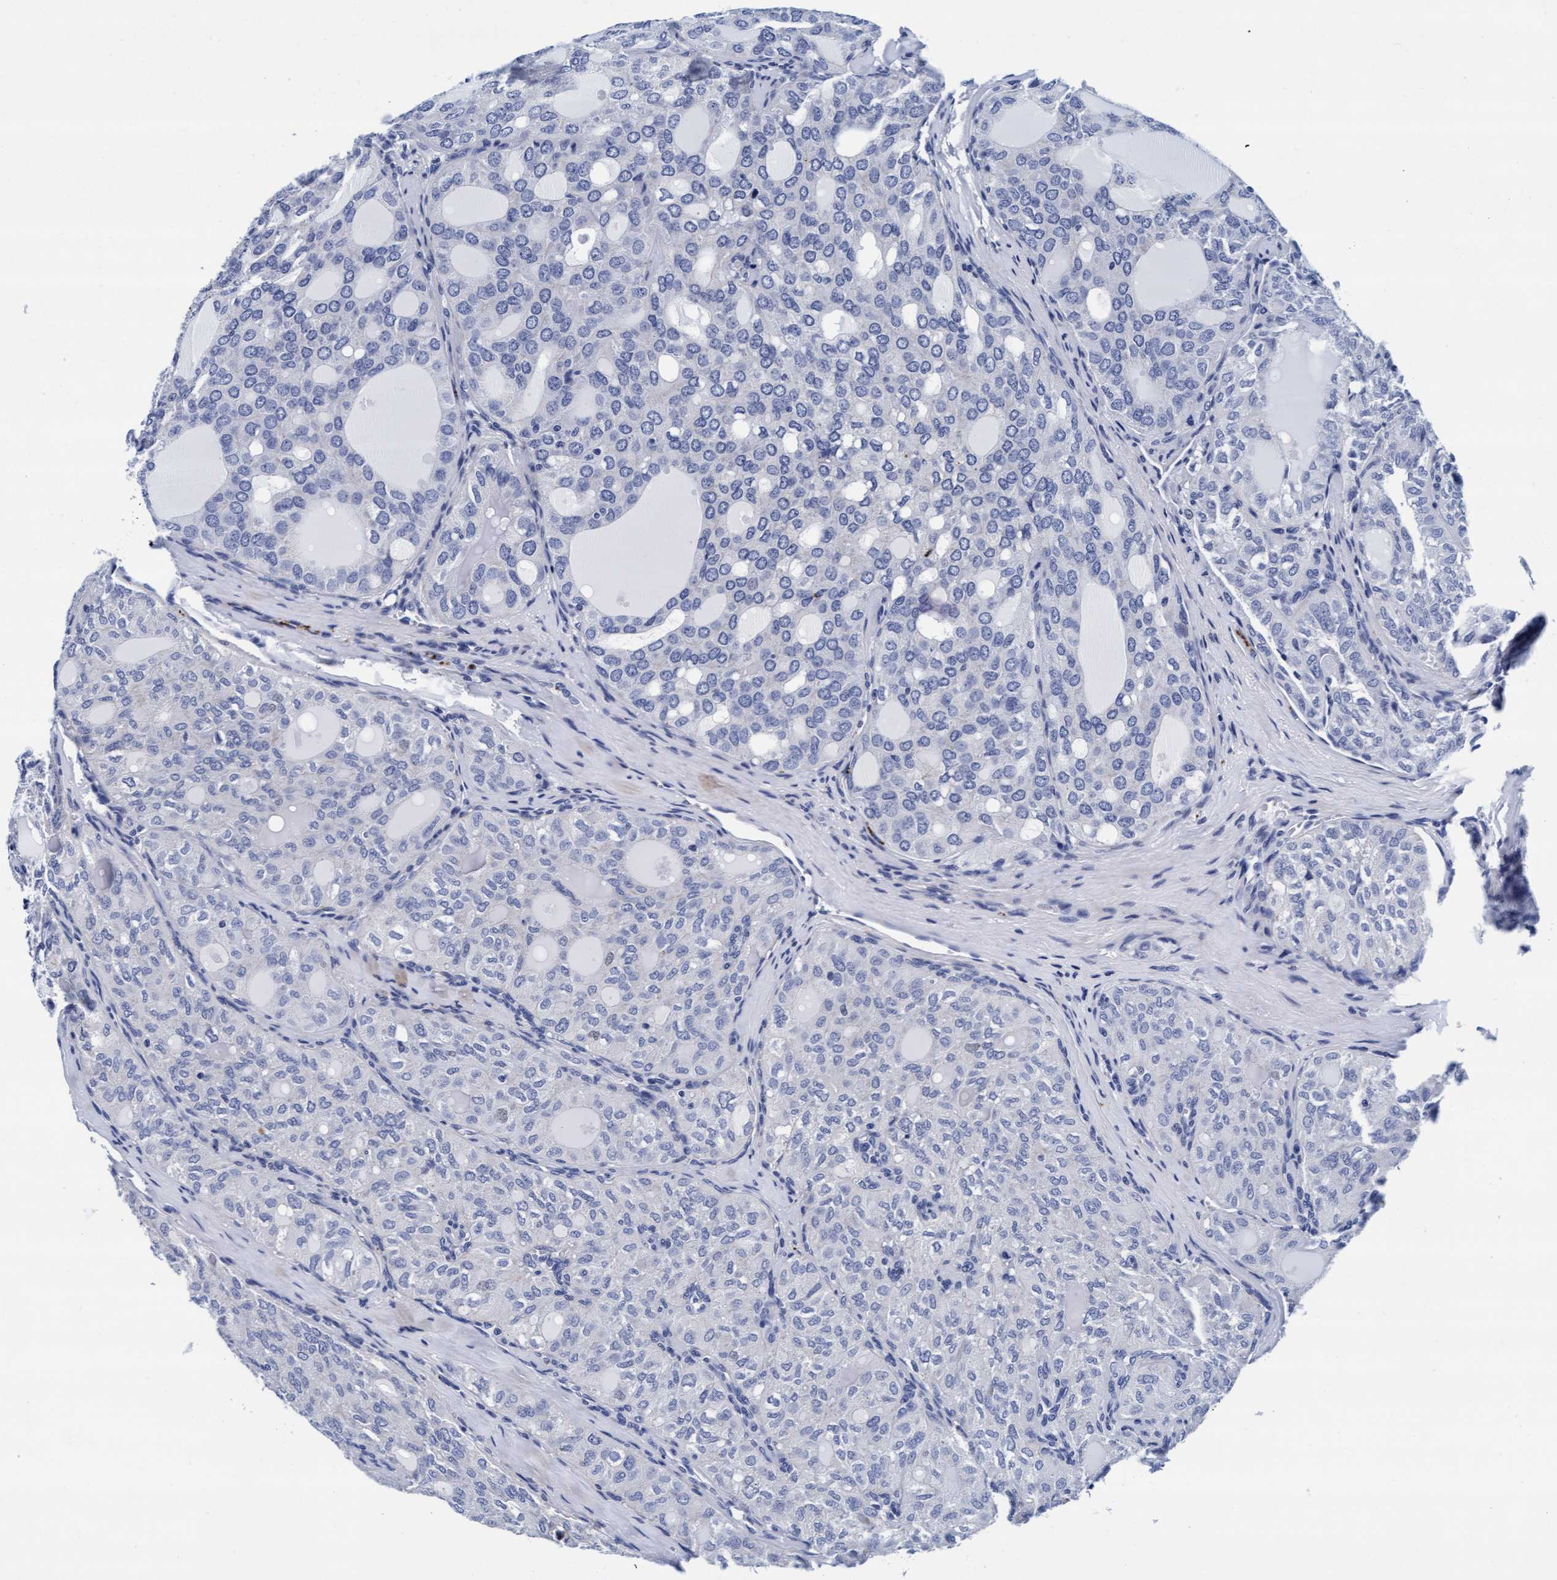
{"staining": {"intensity": "negative", "quantity": "none", "location": "none"}, "tissue": "thyroid cancer", "cell_type": "Tumor cells", "image_type": "cancer", "snomed": [{"axis": "morphology", "description": "Follicular adenoma carcinoma, NOS"}, {"axis": "topography", "description": "Thyroid gland"}], "caption": "Follicular adenoma carcinoma (thyroid) stained for a protein using immunohistochemistry (IHC) reveals no positivity tumor cells.", "gene": "ARSG", "patient": {"sex": "male", "age": 75}}